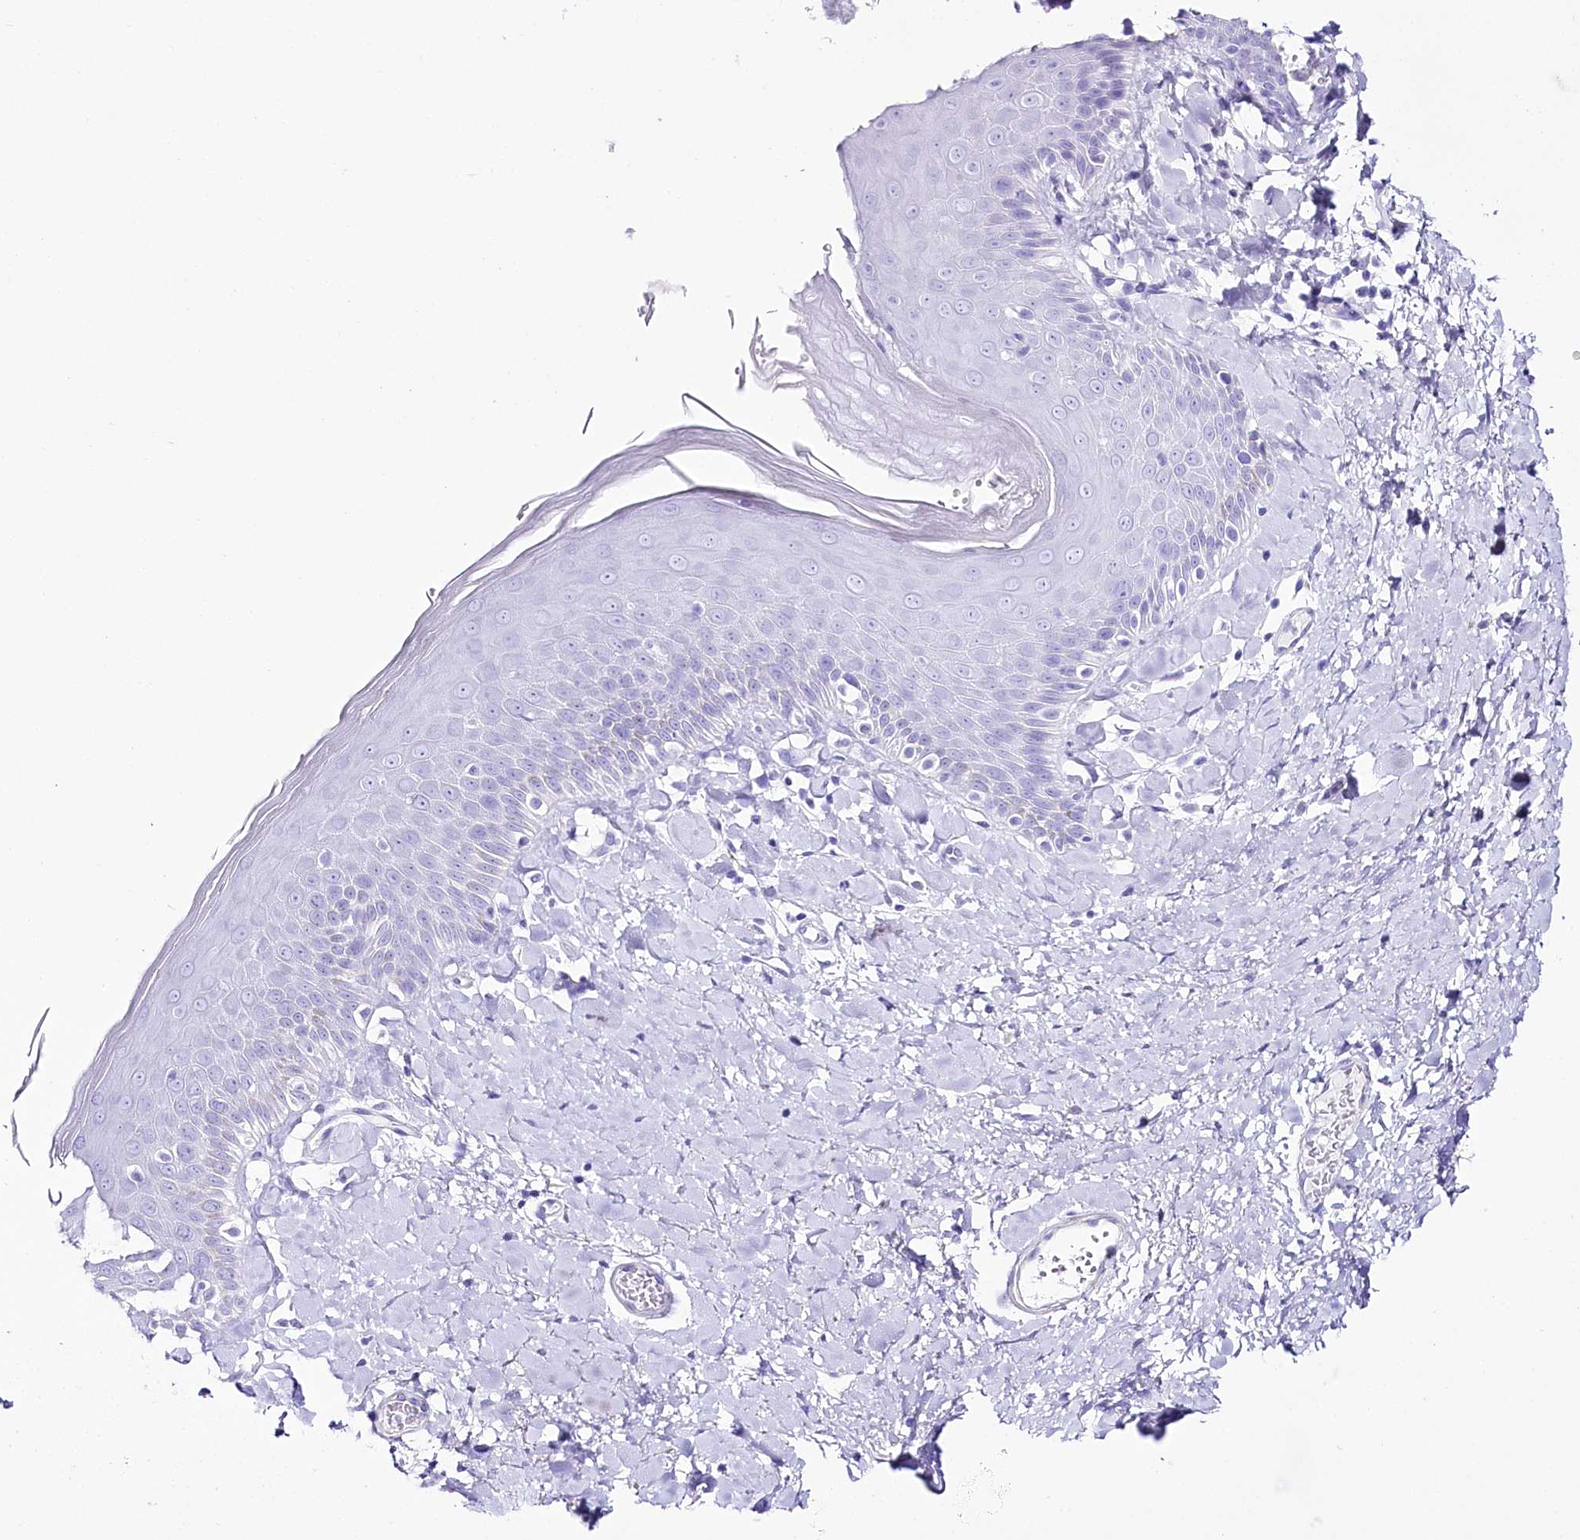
{"staining": {"intensity": "weak", "quantity": "<25%", "location": "cytoplasmic/membranous"}, "tissue": "skin", "cell_type": "Epidermal cells", "image_type": "normal", "snomed": [{"axis": "morphology", "description": "Normal tissue, NOS"}, {"axis": "topography", "description": "Anal"}], "caption": "Protein analysis of unremarkable skin demonstrates no significant expression in epidermal cells. (Stains: DAB (3,3'-diaminobenzidine) immunohistochemistry with hematoxylin counter stain, Microscopy: brightfield microscopy at high magnification).", "gene": "CSN3", "patient": {"sex": "male", "age": 69}}